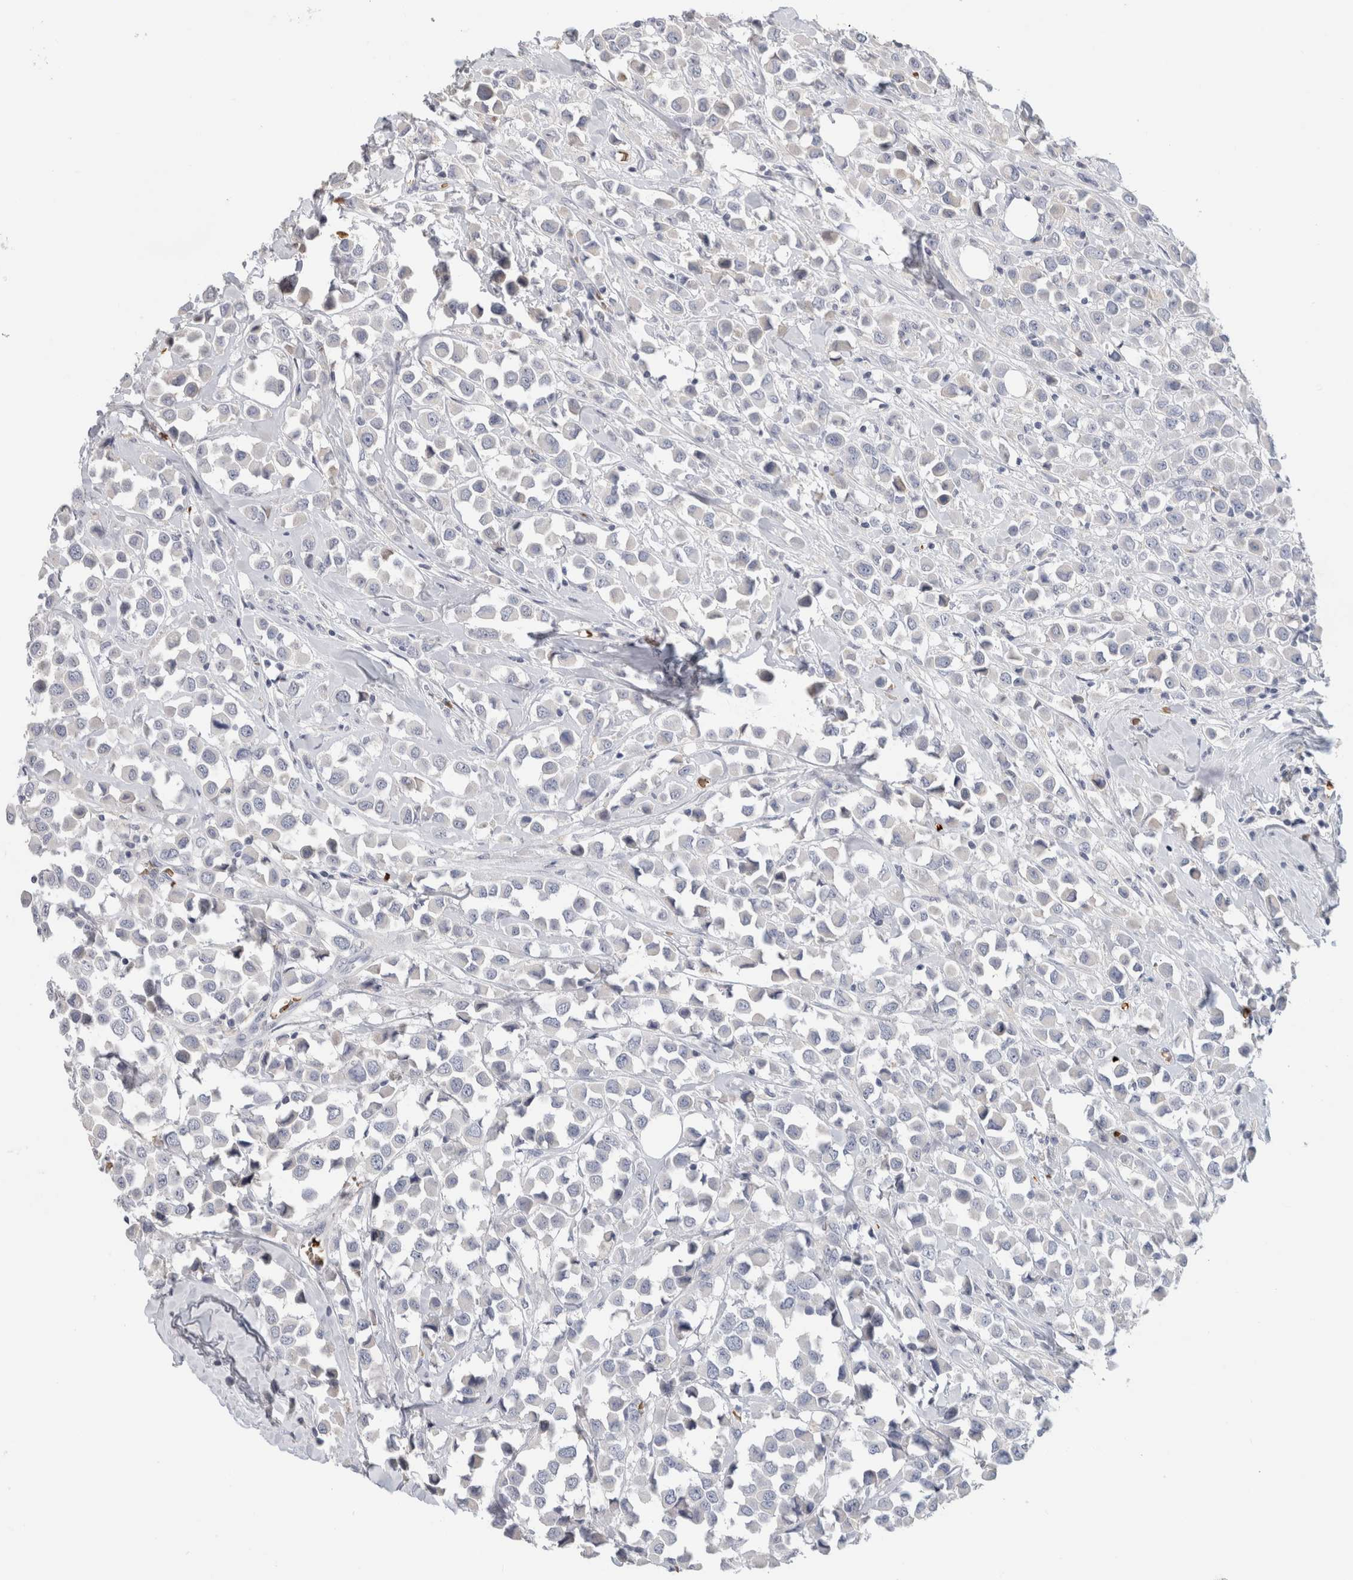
{"staining": {"intensity": "negative", "quantity": "none", "location": "none"}, "tissue": "breast cancer", "cell_type": "Tumor cells", "image_type": "cancer", "snomed": [{"axis": "morphology", "description": "Duct carcinoma"}, {"axis": "topography", "description": "Breast"}], "caption": "A micrograph of breast cancer (infiltrating ductal carcinoma) stained for a protein shows no brown staining in tumor cells.", "gene": "CA1", "patient": {"sex": "female", "age": 61}}